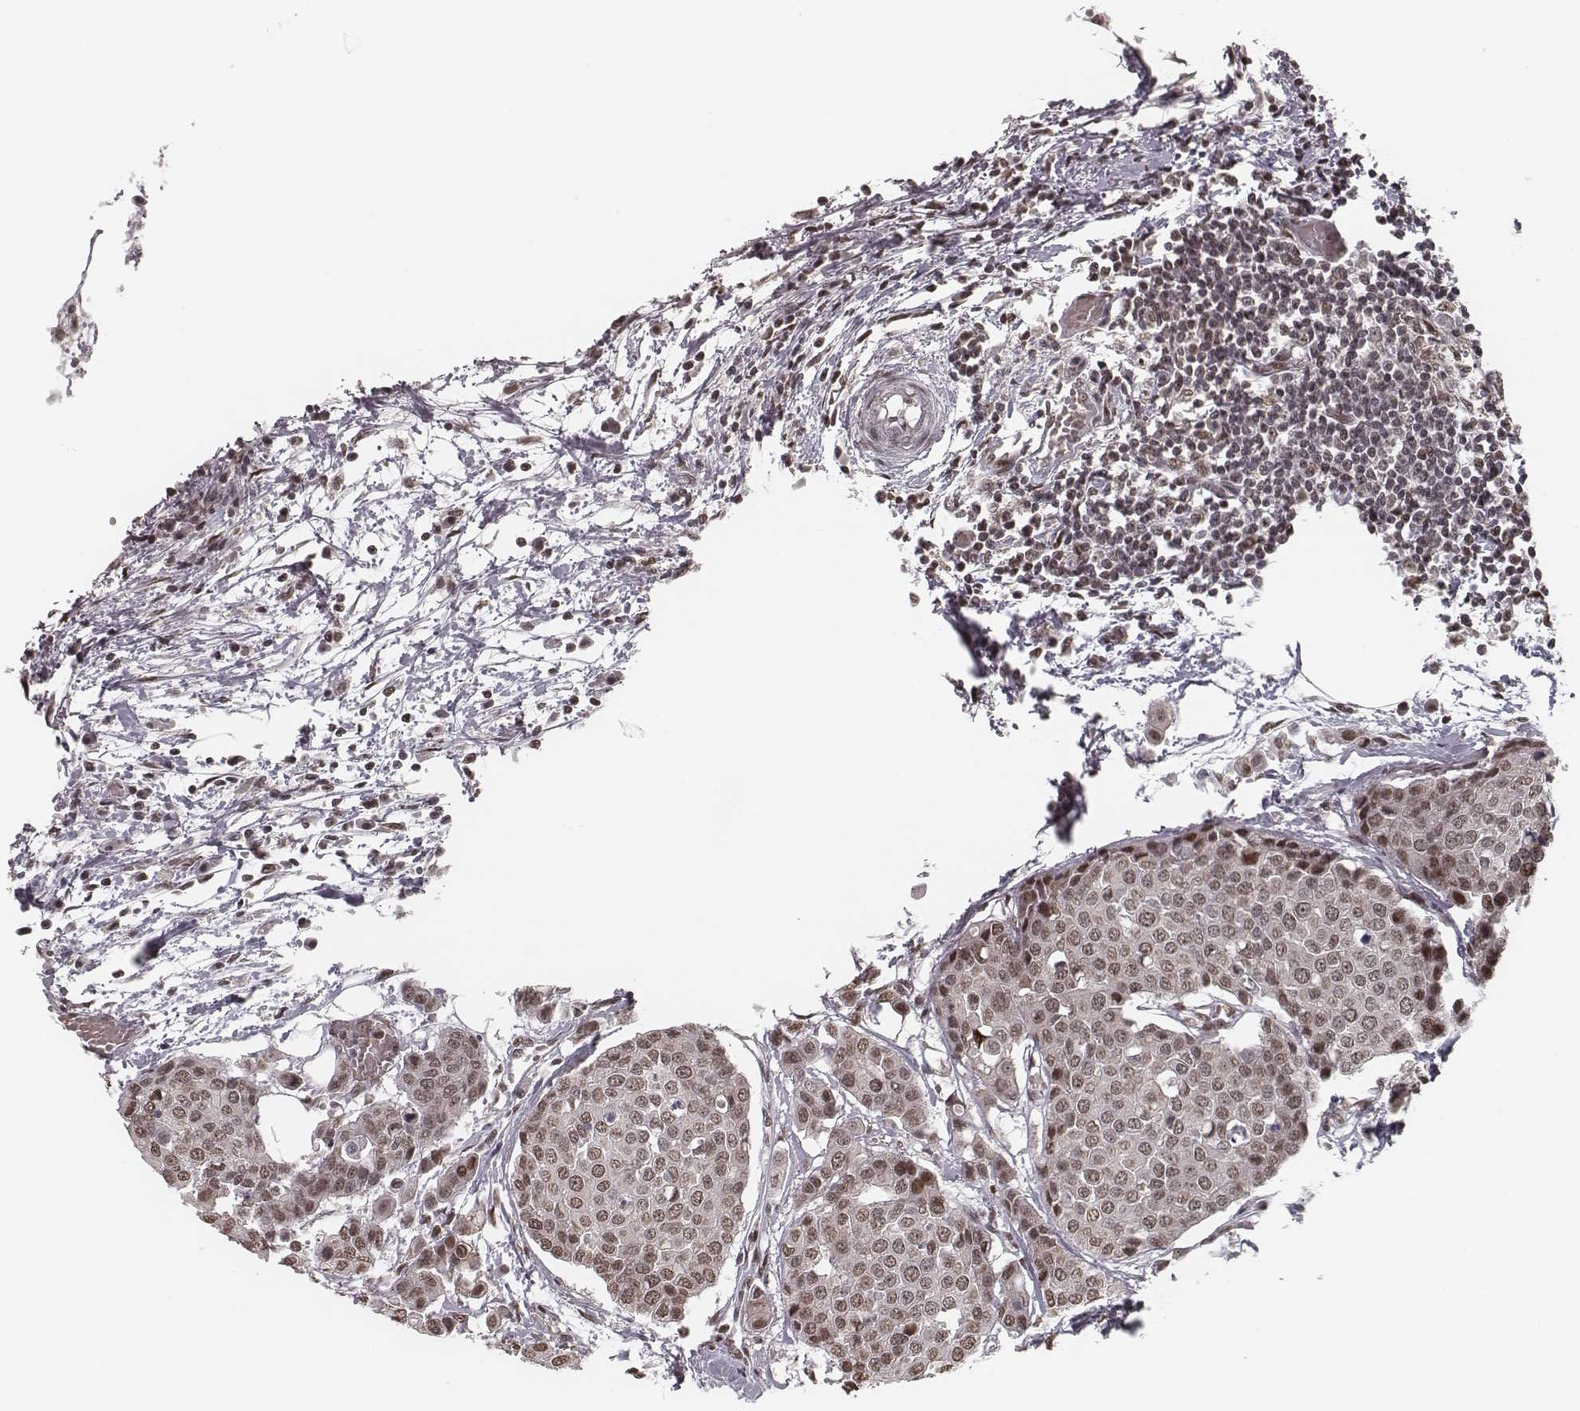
{"staining": {"intensity": "moderate", "quantity": ">75%", "location": "nuclear"}, "tissue": "carcinoid", "cell_type": "Tumor cells", "image_type": "cancer", "snomed": [{"axis": "morphology", "description": "Carcinoid, malignant, NOS"}, {"axis": "topography", "description": "Colon"}], "caption": "An immunohistochemistry image of tumor tissue is shown. Protein staining in brown labels moderate nuclear positivity in carcinoid within tumor cells.", "gene": "HMGA2", "patient": {"sex": "male", "age": 81}}